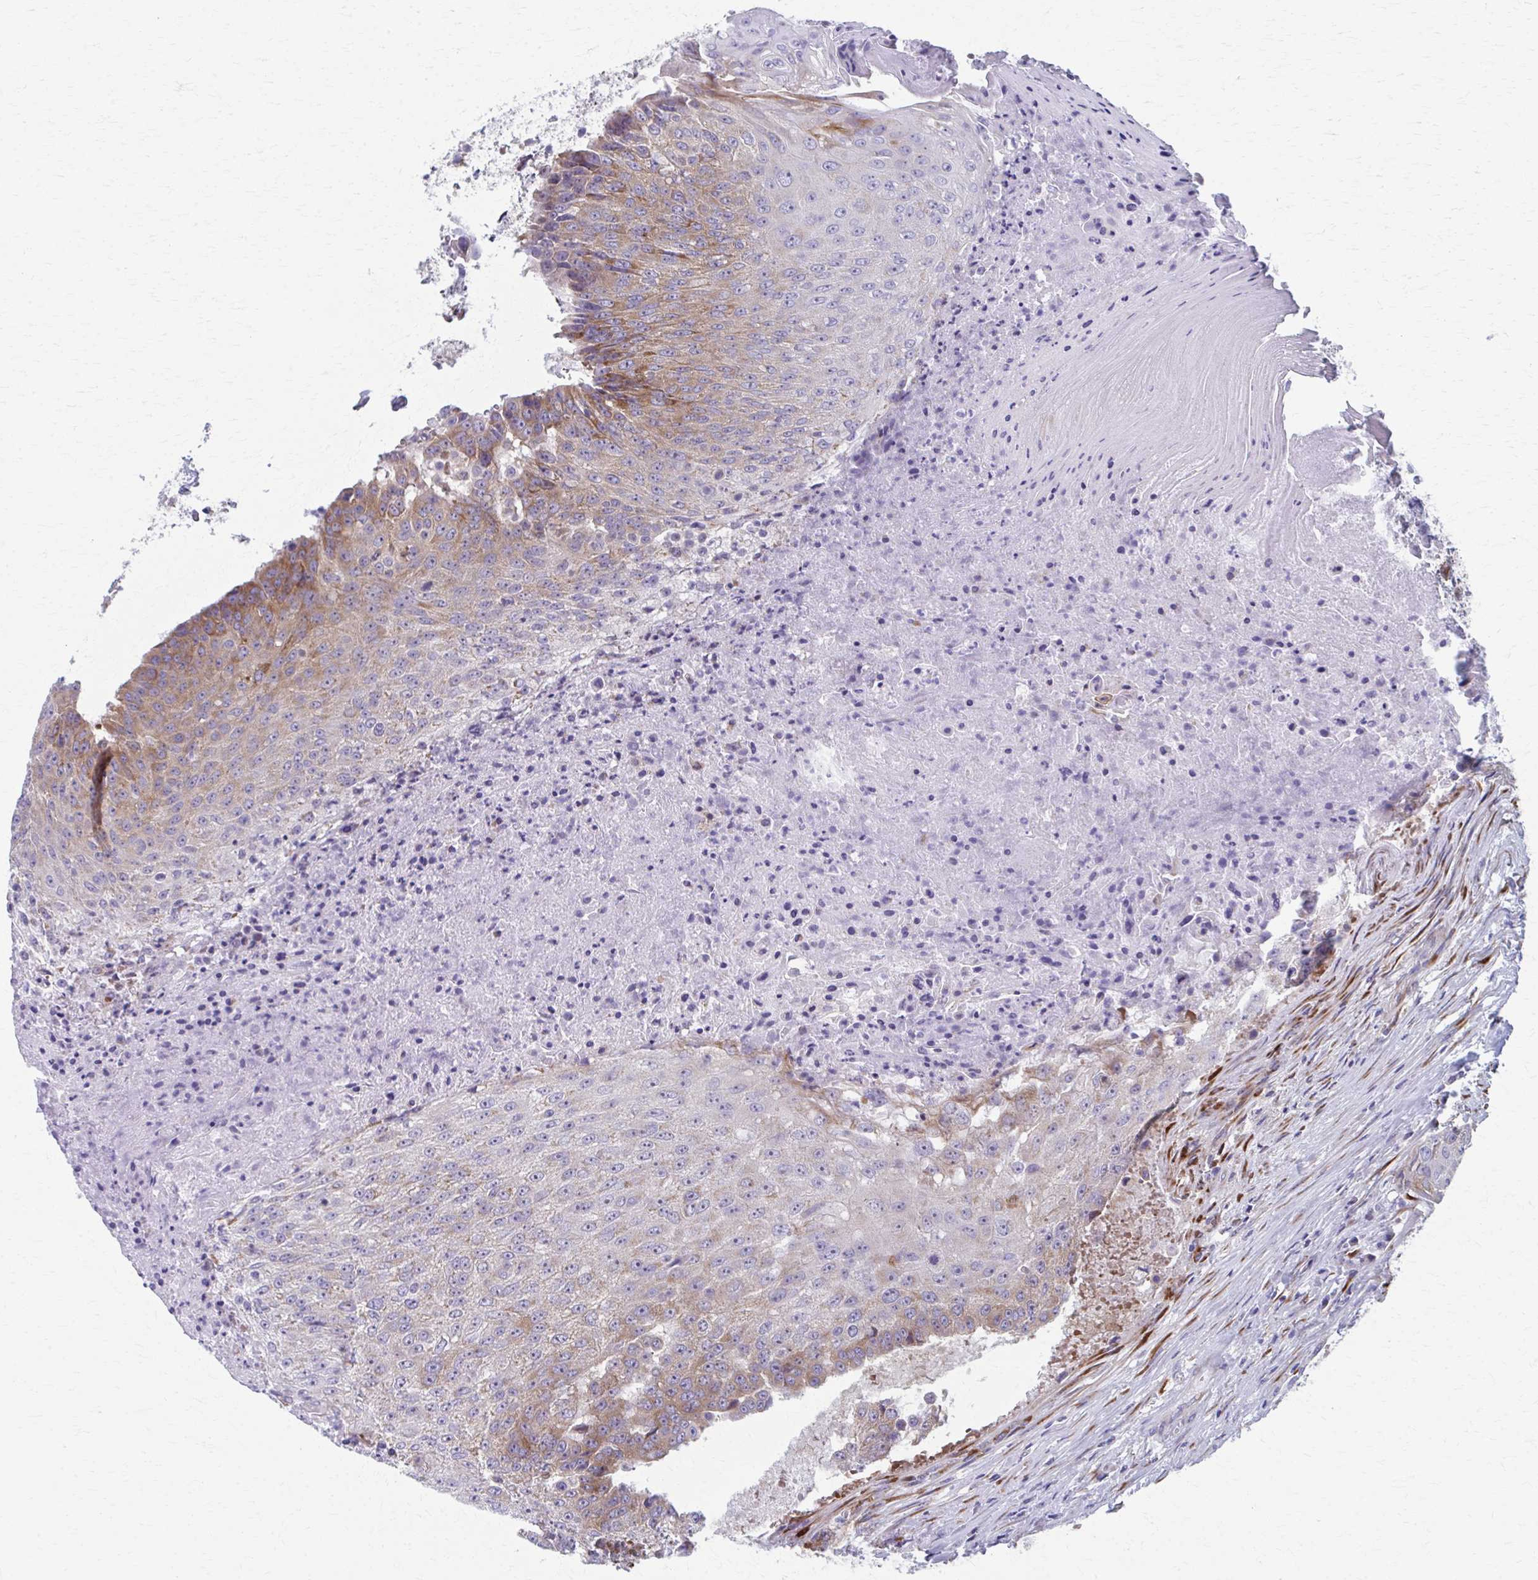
{"staining": {"intensity": "strong", "quantity": "<25%", "location": "cytoplasmic/membranous"}, "tissue": "urothelial cancer", "cell_type": "Tumor cells", "image_type": "cancer", "snomed": [{"axis": "morphology", "description": "Urothelial carcinoma, High grade"}, {"axis": "topography", "description": "Urinary bladder"}], "caption": "Protein analysis of urothelial carcinoma (high-grade) tissue displays strong cytoplasmic/membranous staining in approximately <25% of tumor cells.", "gene": "SPATS2L", "patient": {"sex": "female", "age": 63}}